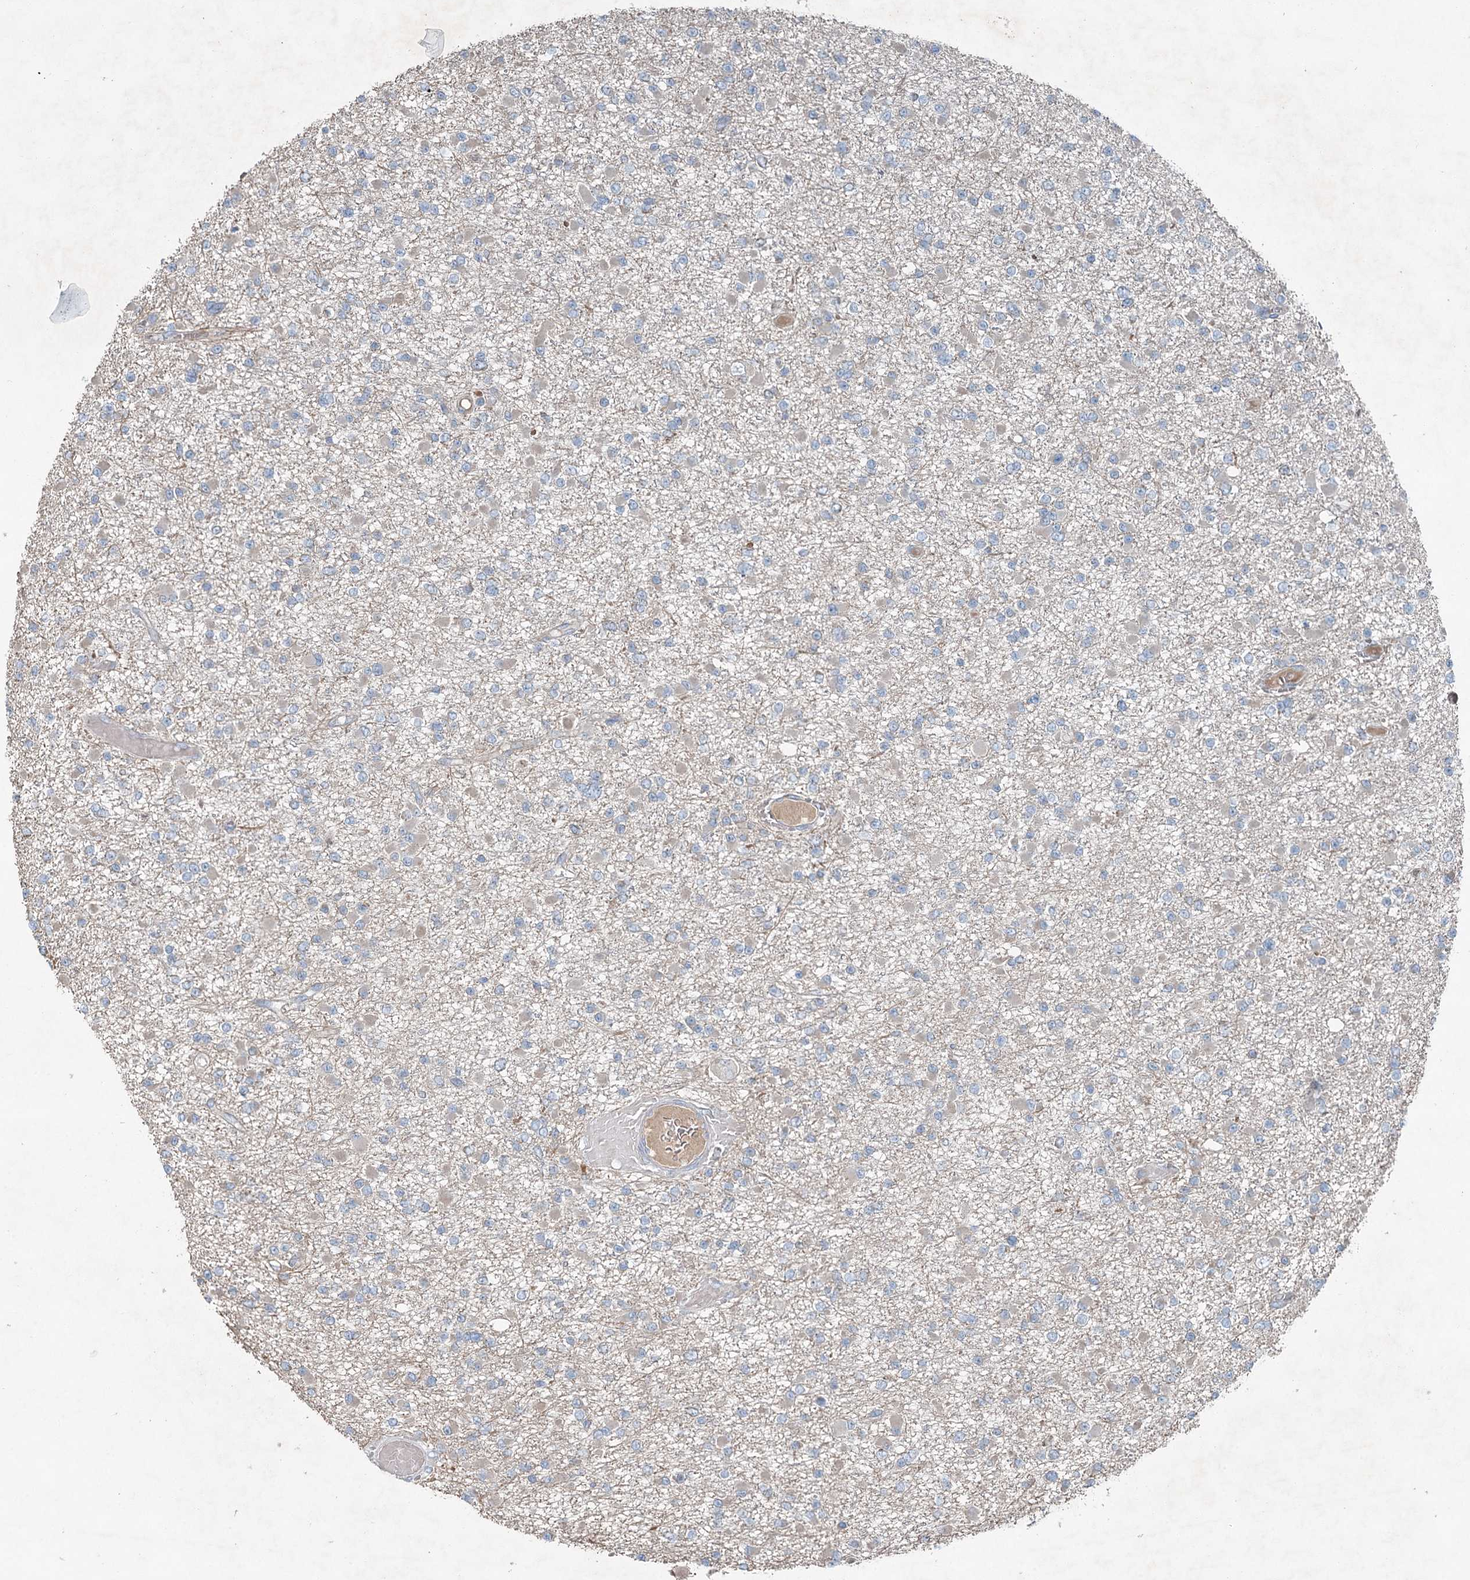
{"staining": {"intensity": "negative", "quantity": "none", "location": "none"}, "tissue": "glioma", "cell_type": "Tumor cells", "image_type": "cancer", "snomed": [{"axis": "morphology", "description": "Glioma, malignant, Low grade"}, {"axis": "topography", "description": "Brain"}], "caption": "Immunohistochemistry photomicrograph of glioma stained for a protein (brown), which displays no staining in tumor cells. Nuclei are stained in blue.", "gene": "CHCHD5", "patient": {"sex": "female", "age": 22}}